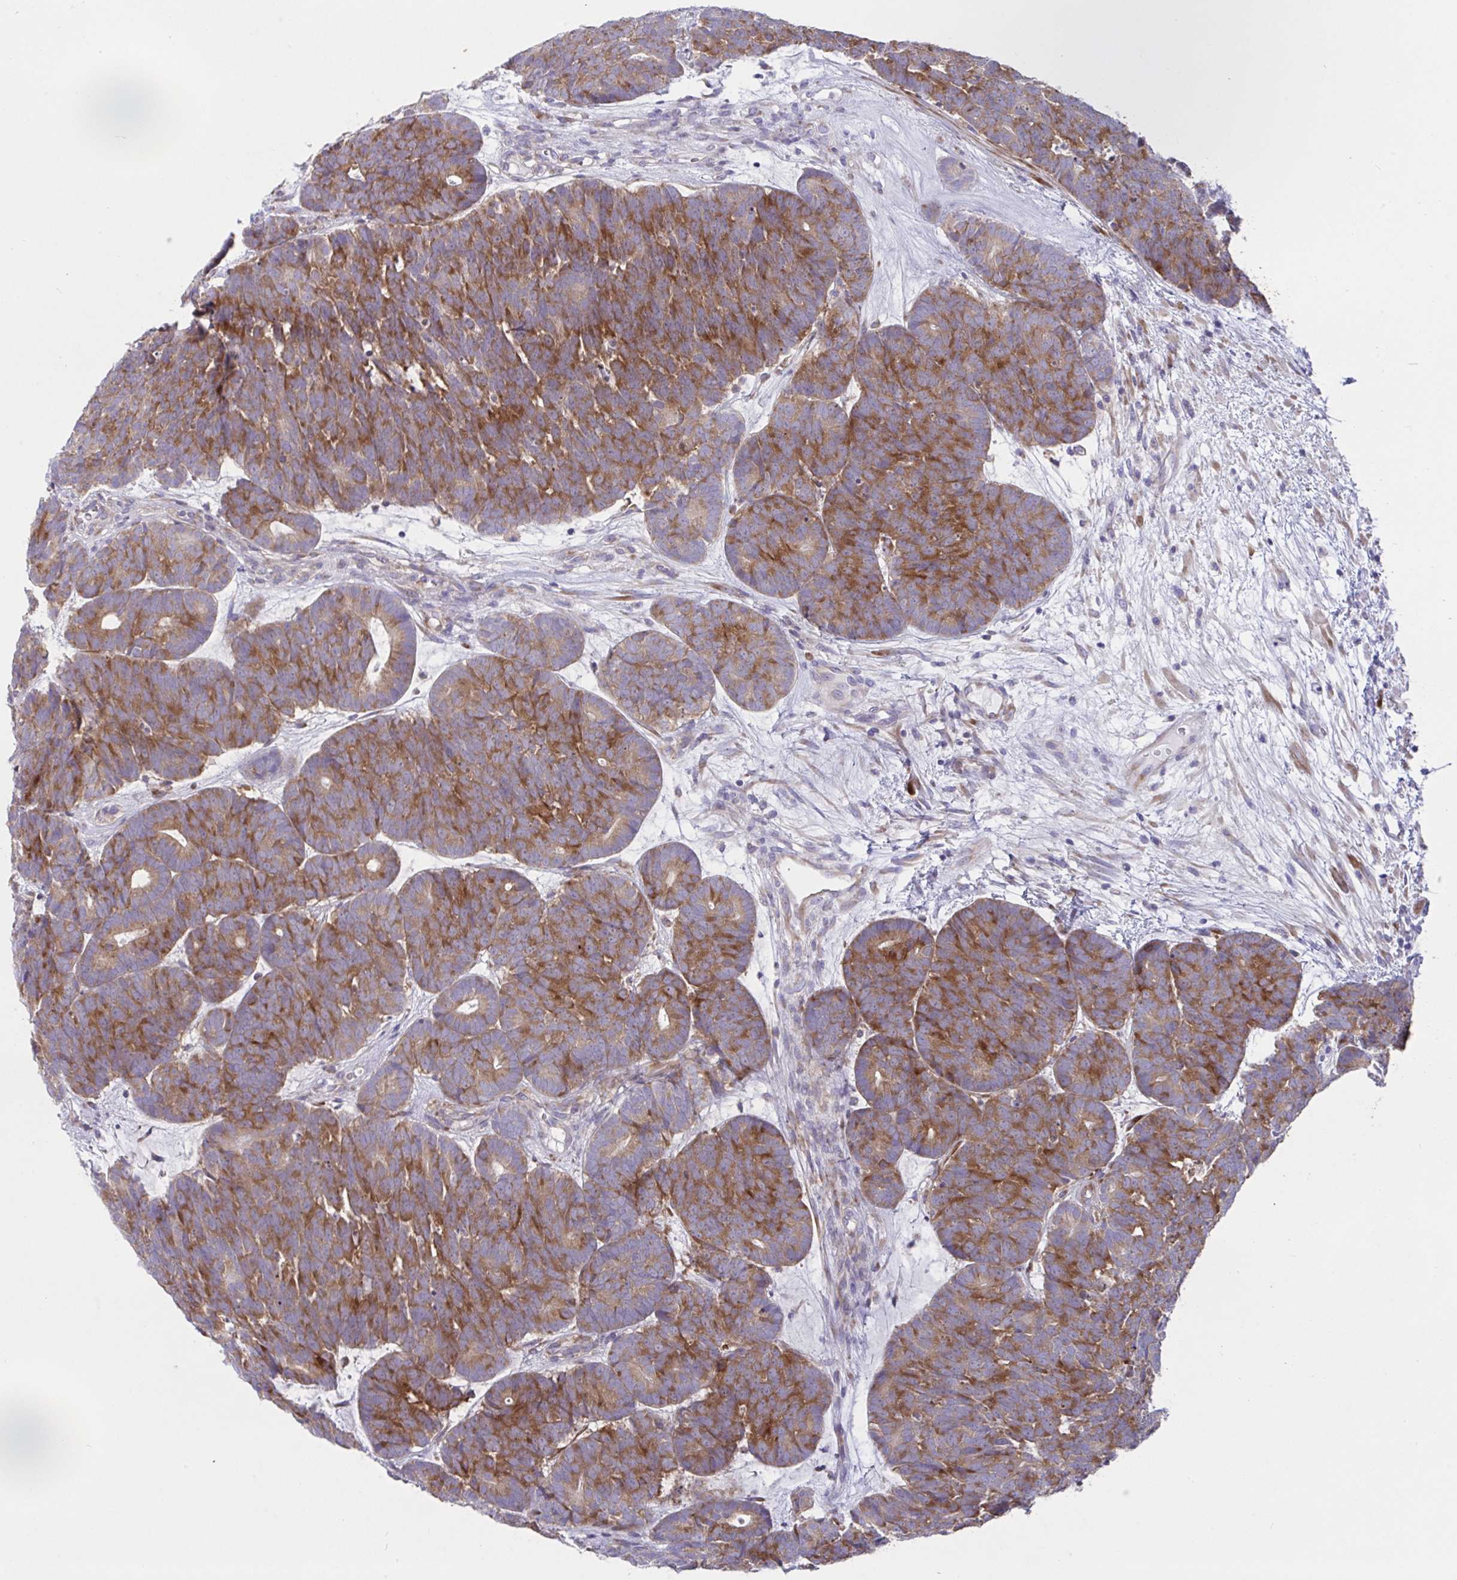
{"staining": {"intensity": "moderate", "quantity": ">75%", "location": "cytoplasmic/membranous"}, "tissue": "head and neck cancer", "cell_type": "Tumor cells", "image_type": "cancer", "snomed": [{"axis": "morphology", "description": "Adenocarcinoma, NOS"}, {"axis": "topography", "description": "Head-Neck"}], "caption": "Protein expression analysis of human head and neck cancer (adenocarcinoma) reveals moderate cytoplasmic/membranous positivity in approximately >75% of tumor cells. The staining was performed using DAB to visualize the protein expression in brown, while the nuclei were stained in blue with hematoxylin (Magnification: 20x).", "gene": "FAU", "patient": {"sex": "female", "age": 81}}